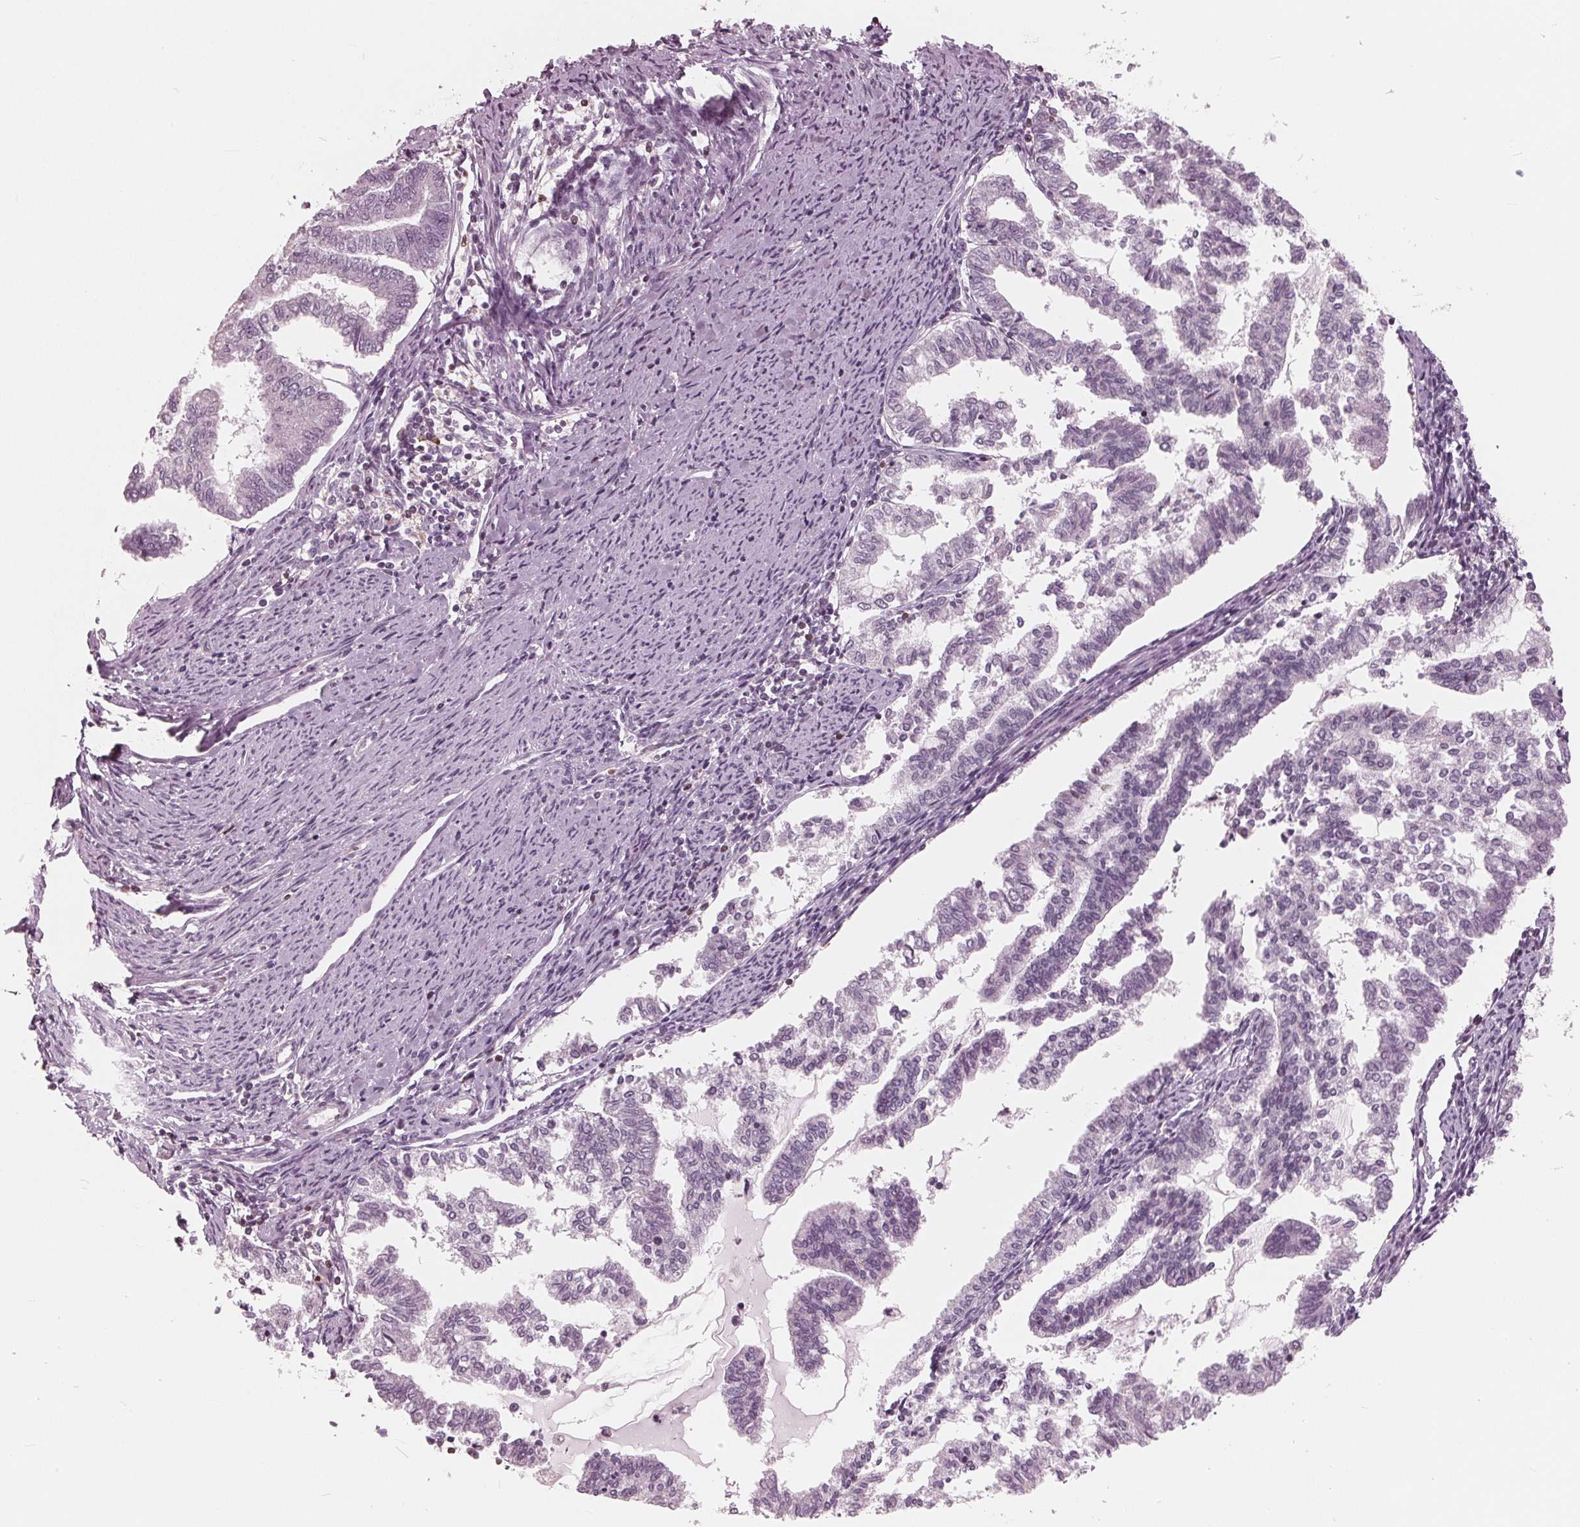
{"staining": {"intensity": "negative", "quantity": "none", "location": "none"}, "tissue": "endometrial cancer", "cell_type": "Tumor cells", "image_type": "cancer", "snomed": [{"axis": "morphology", "description": "Adenocarcinoma, NOS"}, {"axis": "topography", "description": "Endometrium"}], "caption": "A histopathology image of human endometrial adenocarcinoma is negative for staining in tumor cells. Brightfield microscopy of immunohistochemistry (IHC) stained with DAB (3,3'-diaminobenzidine) (brown) and hematoxylin (blue), captured at high magnification.", "gene": "ING3", "patient": {"sex": "female", "age": 79}}